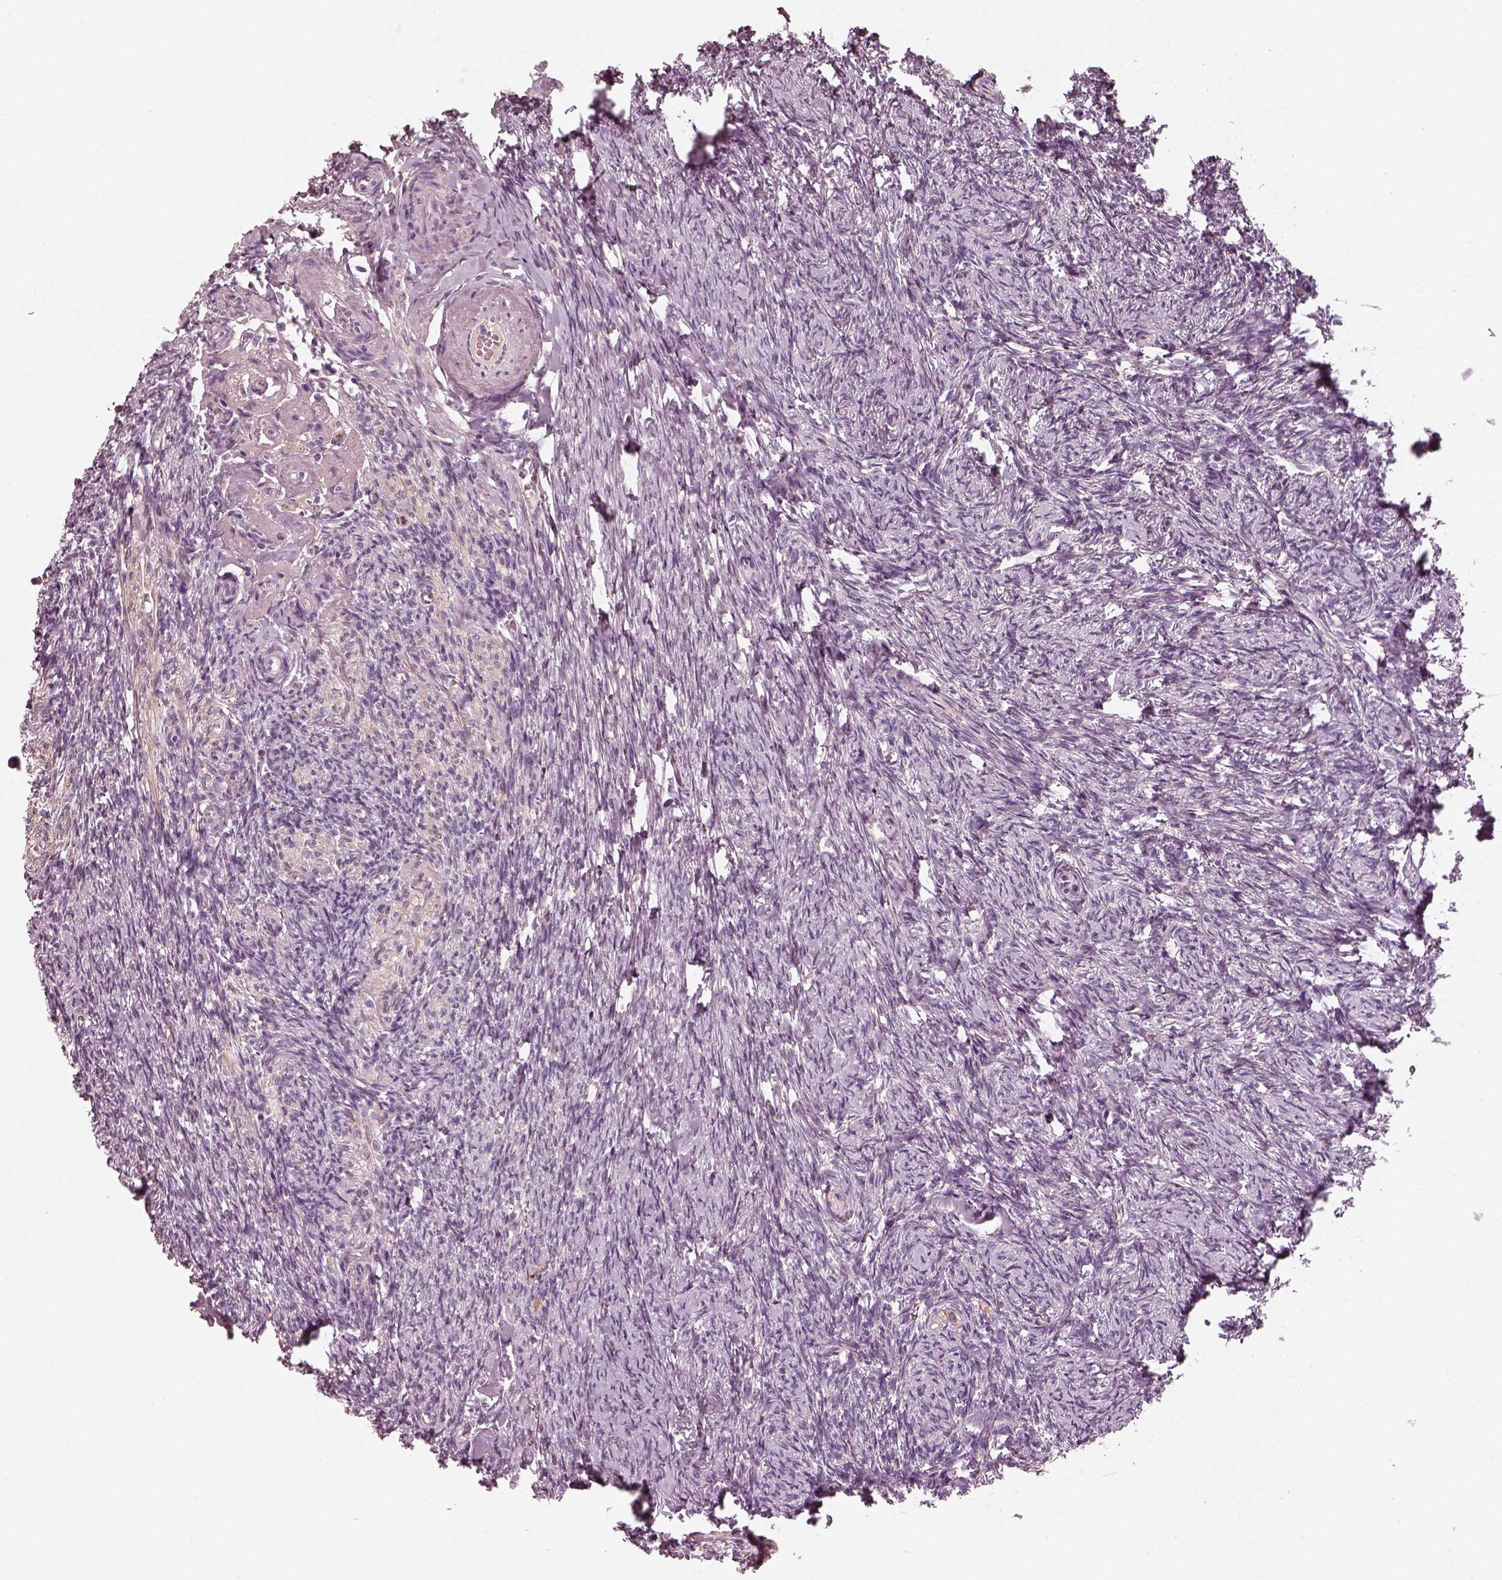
{"staining": {"intensity": "negative", "quantity": "none", "location": "none"}, "tissue": "ovary", "cell_type": "Ovarian stroma cells", "image_type": "normal", "snomed": [{"axis": "morphology", "description": "Normal tissue, NOS"}, {"axis": "topography", "description": "Ovary"}], "caption": "IHC micrograph of benign human ovary stained for a protein (brown), which exhibits no positivity in ovarian stroma cells.", "gene": "RS1", "patient": {"sex": "female", "age": 72}}